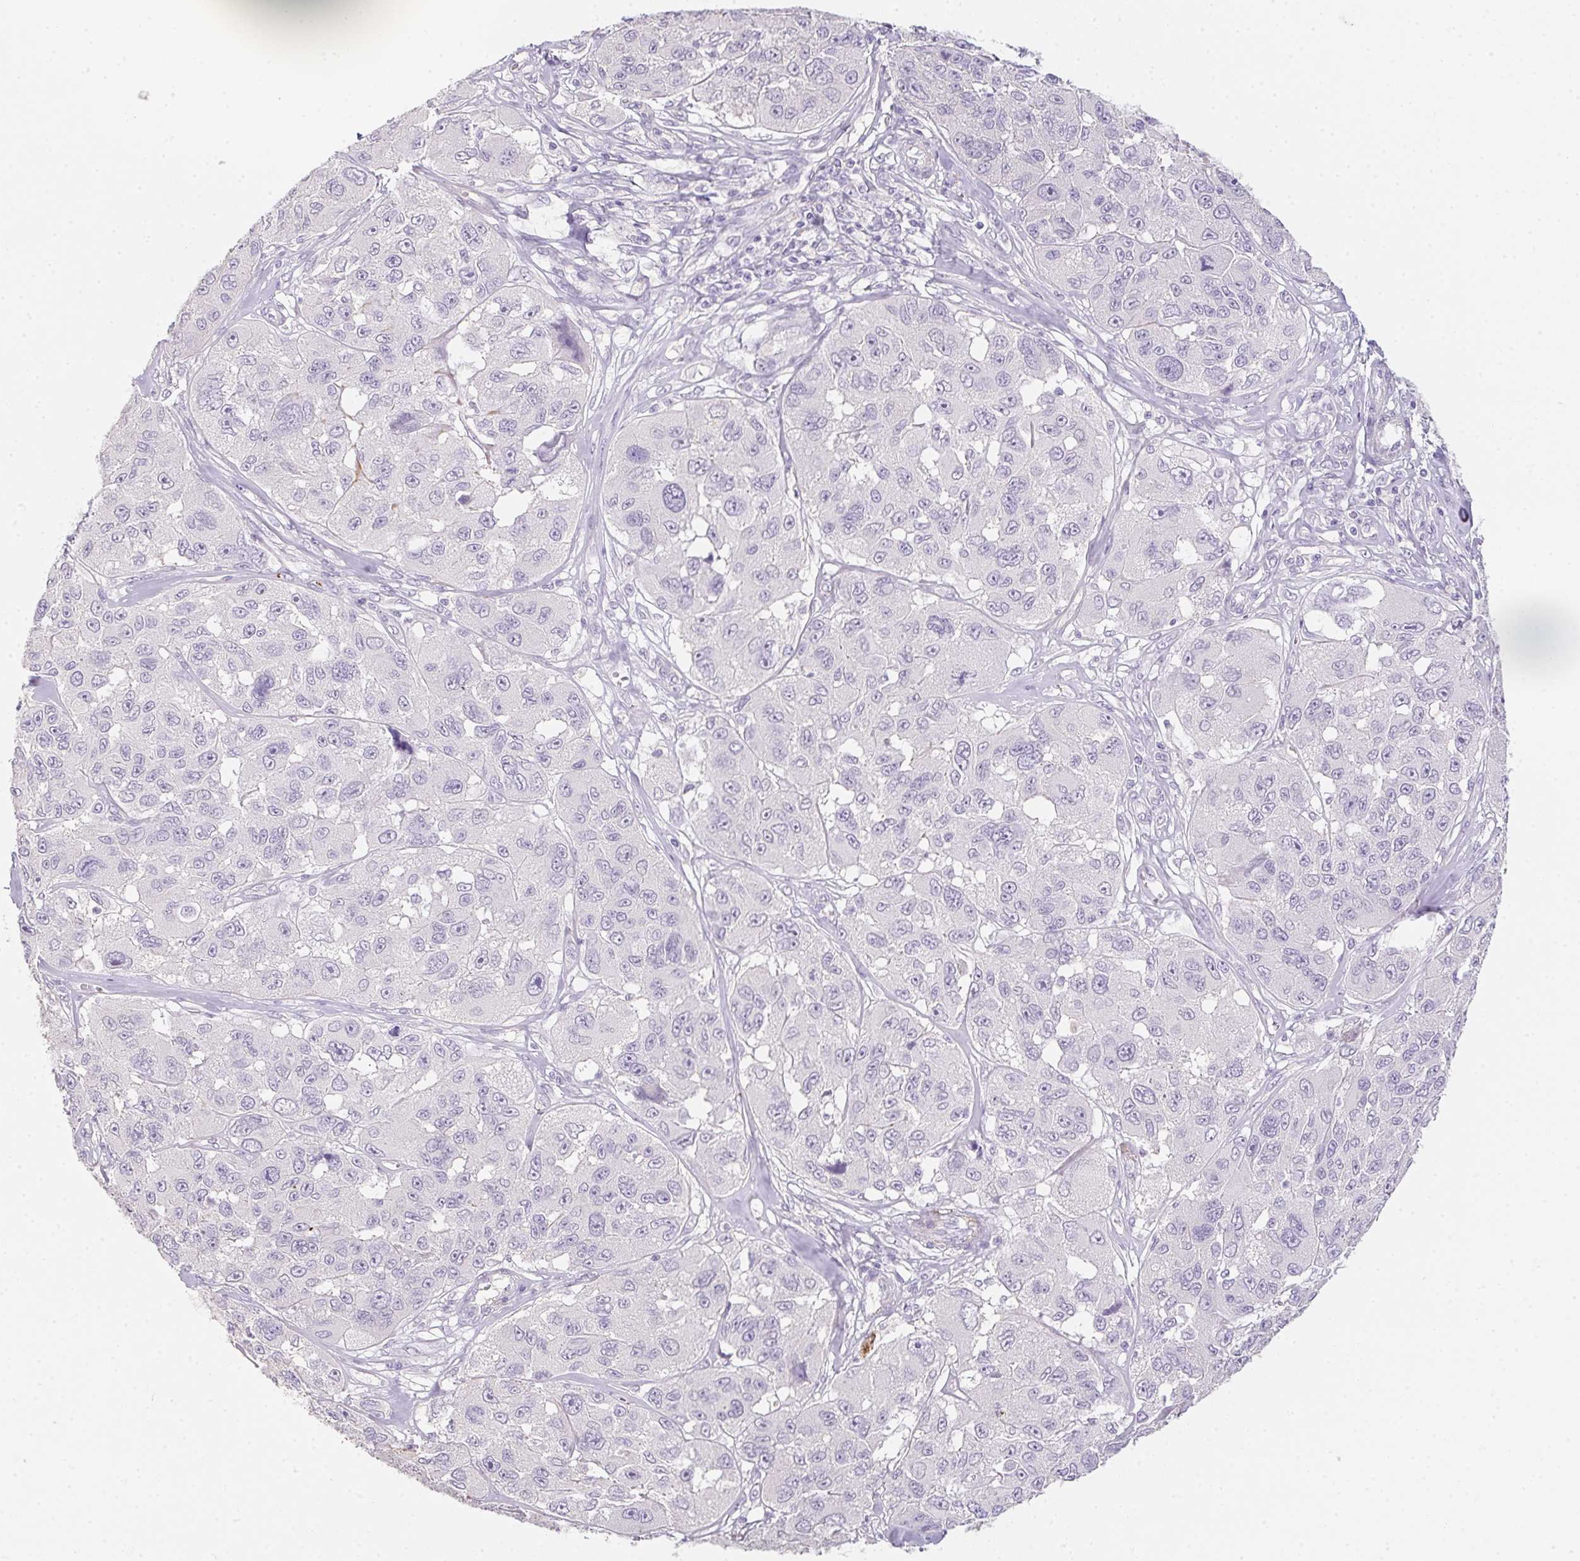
{"staining": {"intensity": "negative", "quantity": "none", "location": "none"}, "tissue": "melanoma", "cell_type": "Tumor cells", "image_type": "cancer", "snomed": [{"axis": "morphology", "description": "Malignant melanoma, NOS"}, {"axis": "topography", "description": "Skin"}], "caption": "This photomicrograph is of melanoma stained with IHC to label a protein in brown with the nuclei are counter-stained blue. There is no expression in tumor cells.", "gene": "MYL4", "patient": {"sex": "female", "age": 66}}